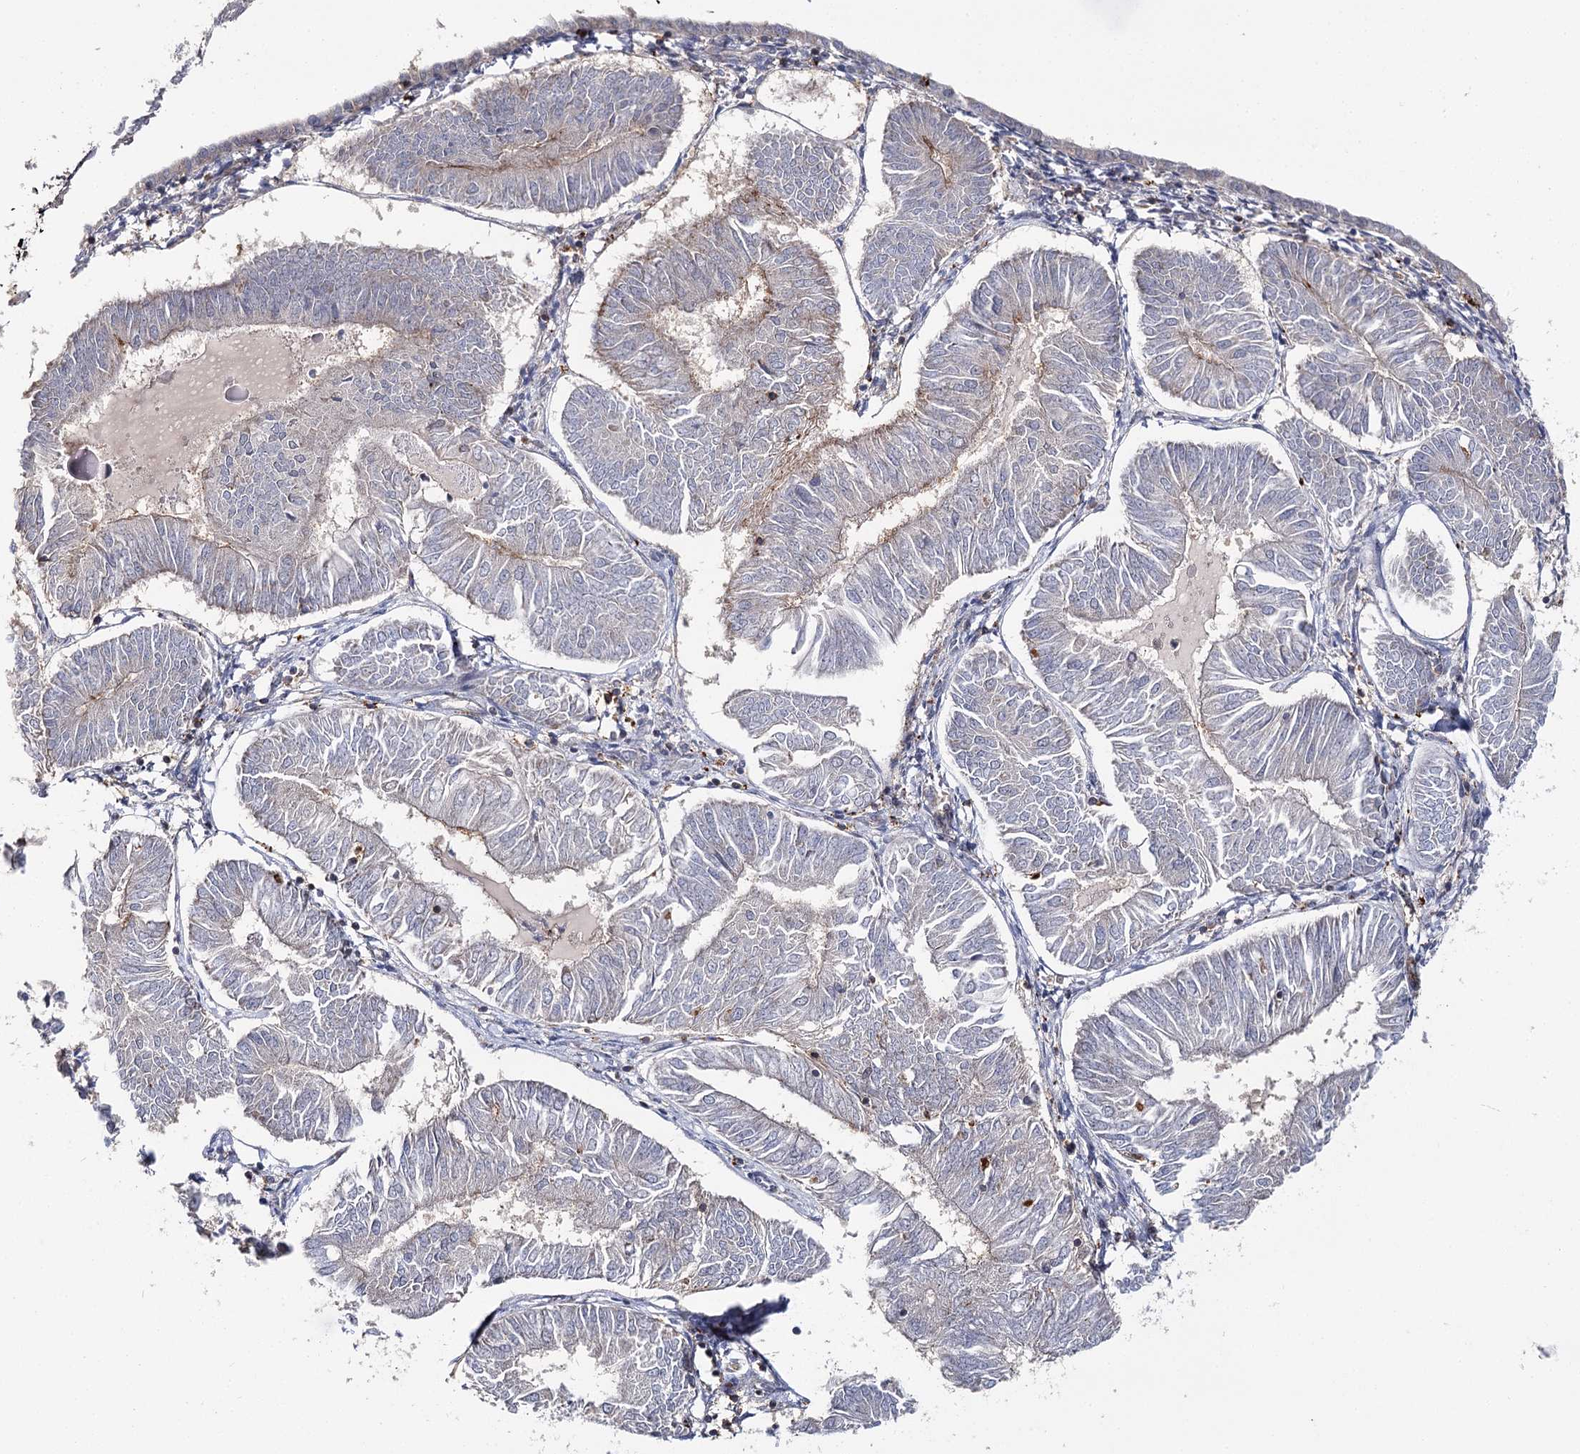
{"staining": {"intensity": "negative", "quantity": "none", "location": "none"}, "tissue": "endometrial cancer", "cell_type": "Tumor cells", "image_type": "cancer", "snomed": [{"axis": "morphology", "description": "Adenocarcinoma, NOS"}, {"axis": "topography", "description": "Endometrium"}], "caption": "Immunohistochemical staining of human adenocarcinoma (endometrial) exhibits no significant staining in tumor cells.", "gene": "SEC24B", "patient": {"sex": "female", "age": 58}}